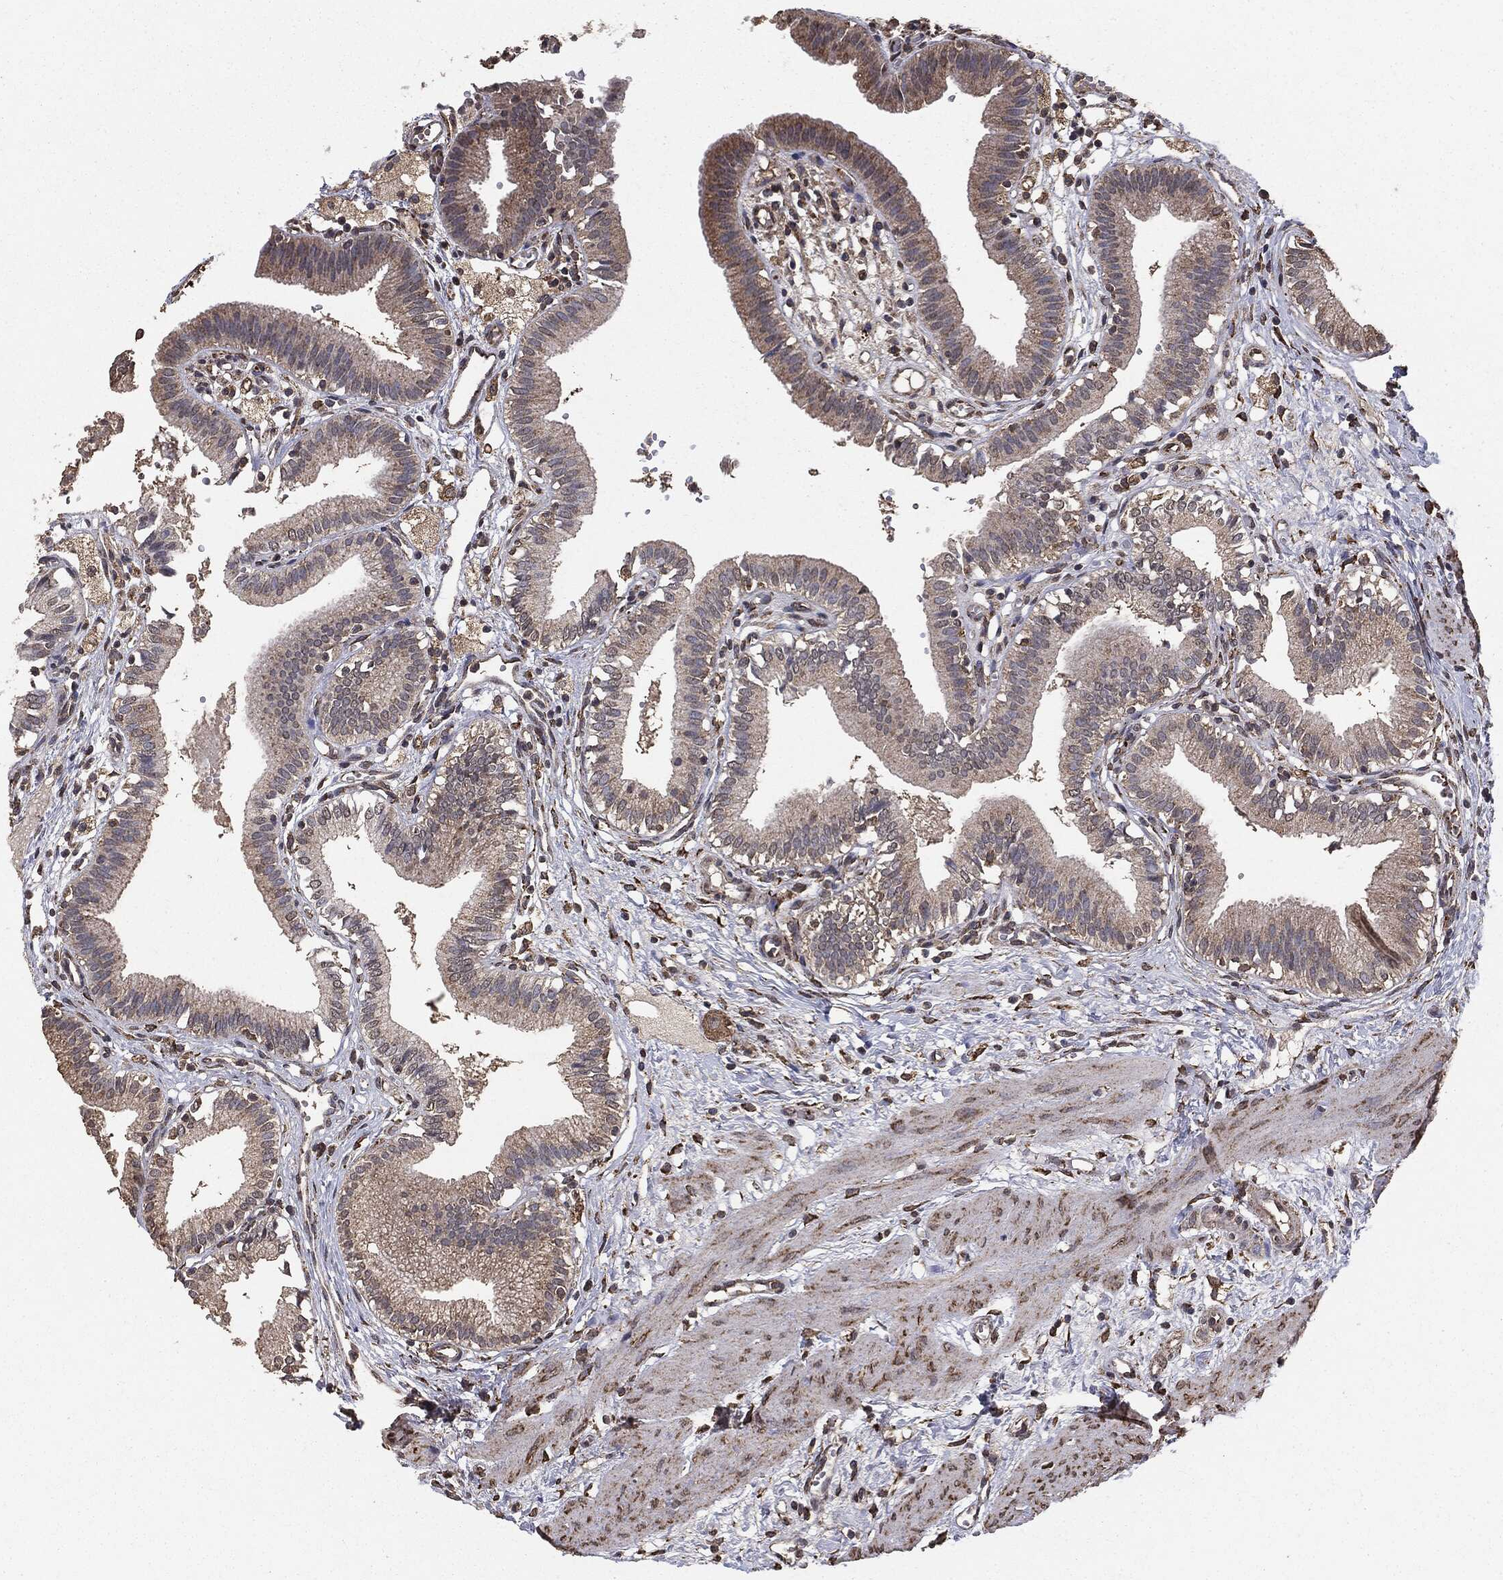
{"staining": {"intensity": "negative", "quantity": "none", "location": "none"}, "tissue": "gallbladder", "cell_type": "Glandular cells", "image_type": "normal", "snomed": [{"axis": "morphology", "description": "Normal tissue, NOS"}, {"axis": "topography", "description": "Gallbladder"}], "caption": "There is no significant staining in glandular cells of gallbladder. (Immunohistochemistry, brightfield microscopy, high magnification).", "gene": "MTOR", "patient": {"sex": "female", "age": 24}}